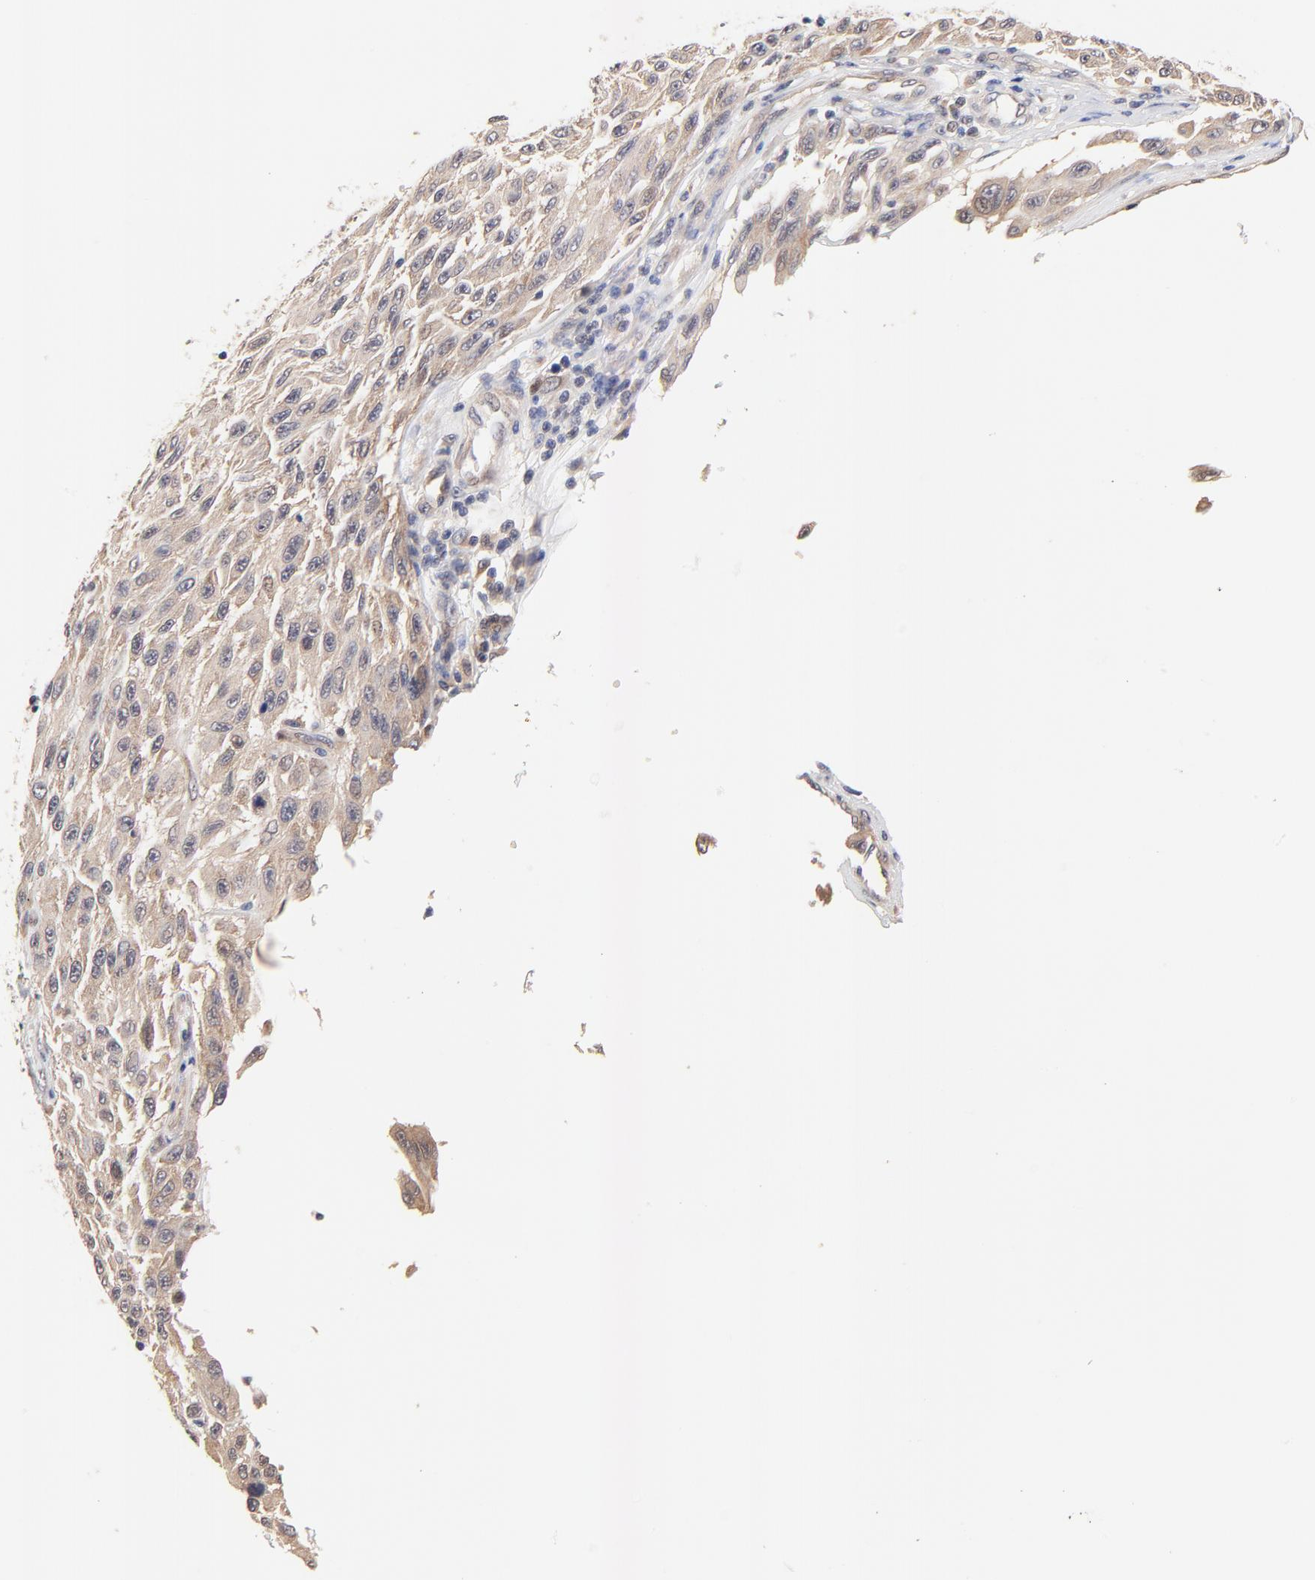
{"staining": {"intensity": "weak", "quantity": ">75%", "location": "cytoplasmic/membranous"}, "tissue": "melanoma", "cell_type": "Tumor cells", "image_type": "cancer", "snomed": [{"axis": "morphology", "description": "Malignant melanoma, NOS"}, {"axis": "topography", "description": "Skin"}], "caption": "Melanoma was stained to show a protein in brown. There is low levels of weak cytoplasmic/membranous positivity in about >75% of tumor cells. The protein is stained brown, and the nuclei are stained in blue (DAB (3,3'-diaminobenzidine) IHC with brightfield microscopy, high magnification).", "gene": "TXNL1", "patient": {"sex": "male", "age": 30}}